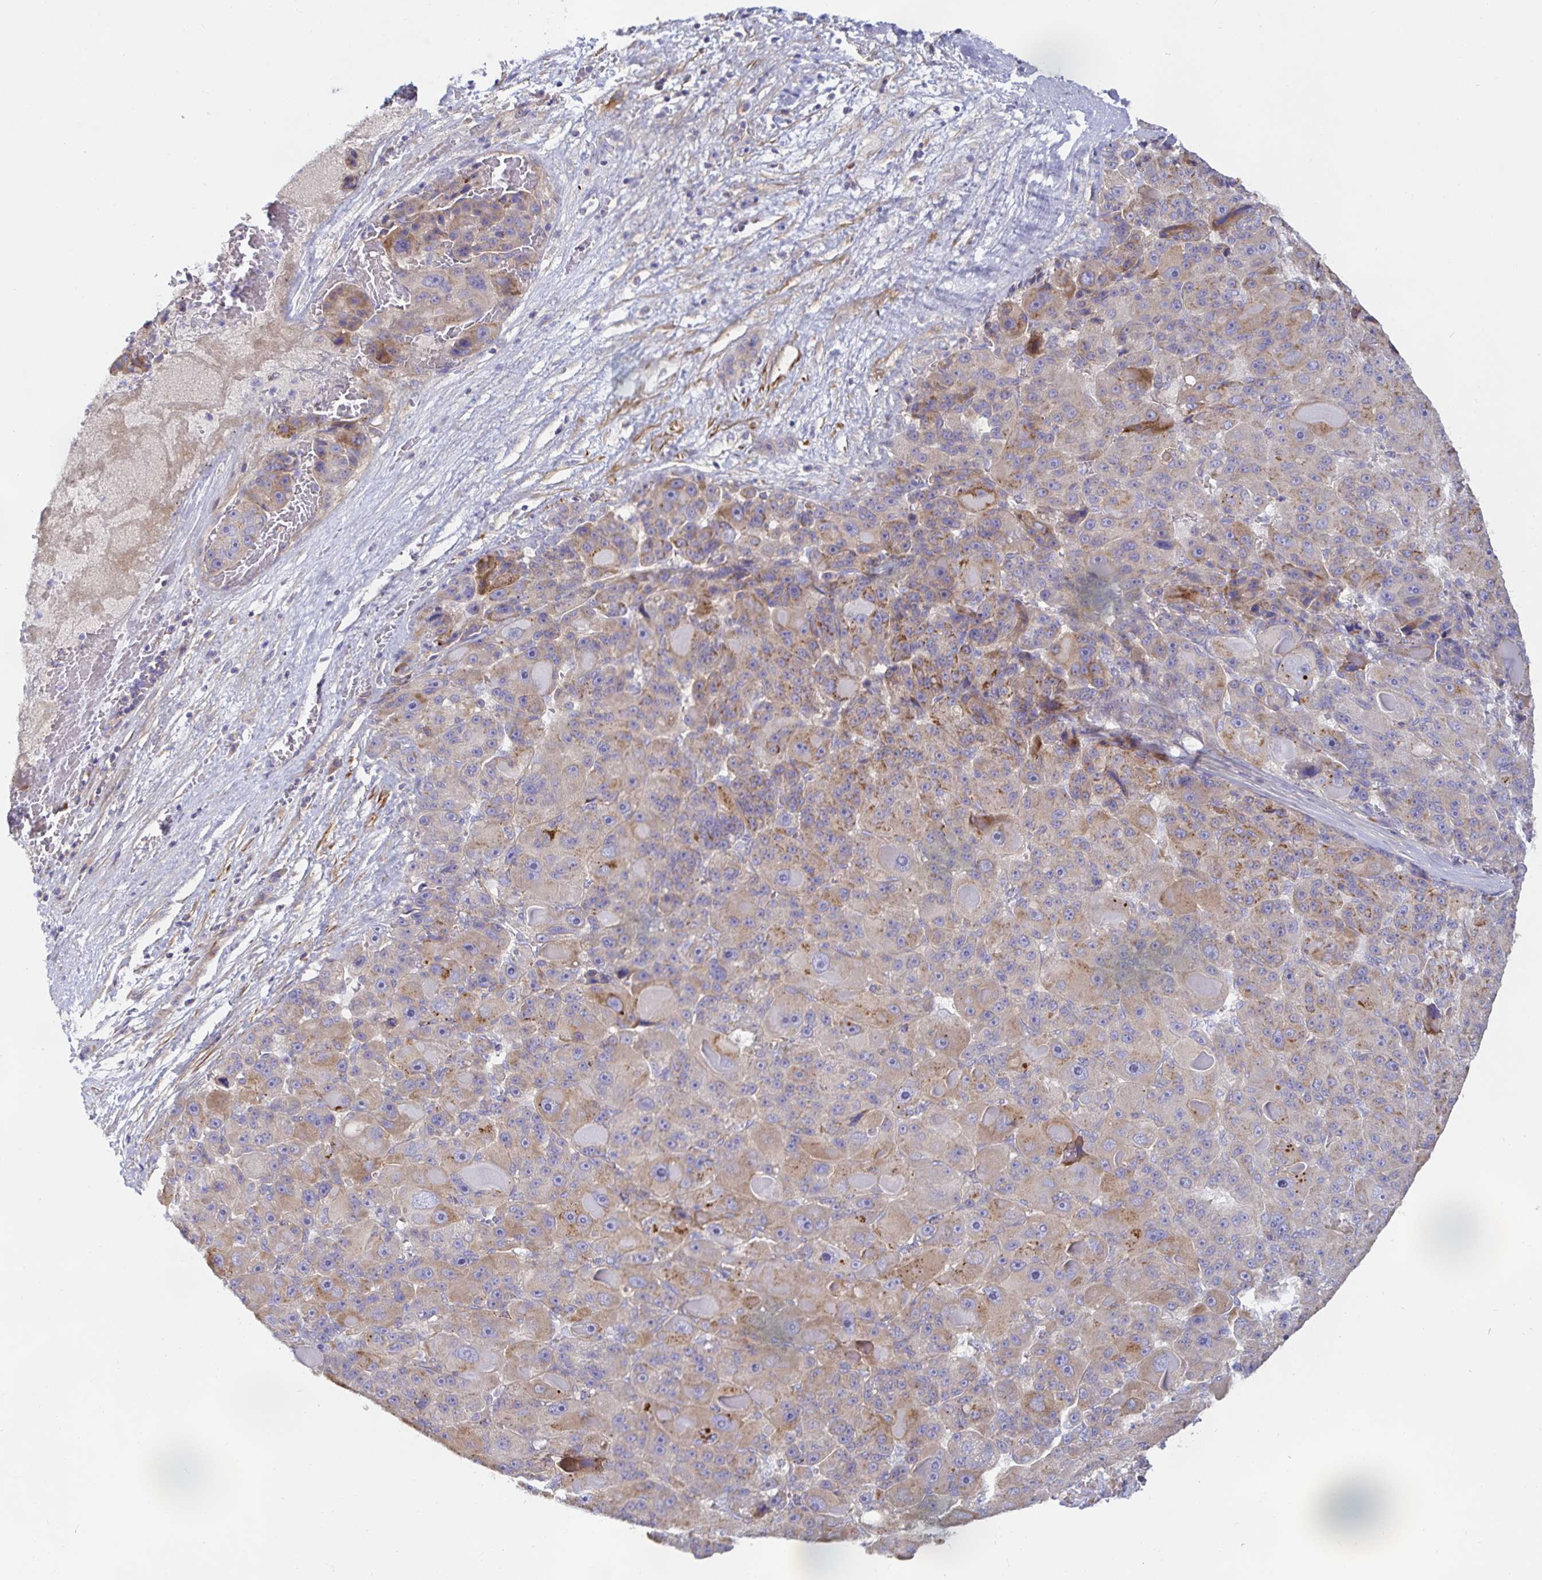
{"staining": {"intensity": "moderate", "quantity": "25%-75%", "location": "cytoplasmic/membranous"}, "tissue": "liver cancer", "cell_type": "Tumor cells", "image_type": "cancer", "snomed": [{"axis": "morphology", "description": "Carcinoma, Hepatocellular, NOS"}, {"axis": "topography", "description": "Liver"}], "caption": "Brown immunohistochemical staining in hepatocellular carcinoma (liver) shows moderate cytoplasmic/membranous staining in about 25%-75% of tumor cells. (IHC, brightfield microscopy, high magnification).", "gene": "METTL22", "patient": {"sex": "male", "age": 76}}